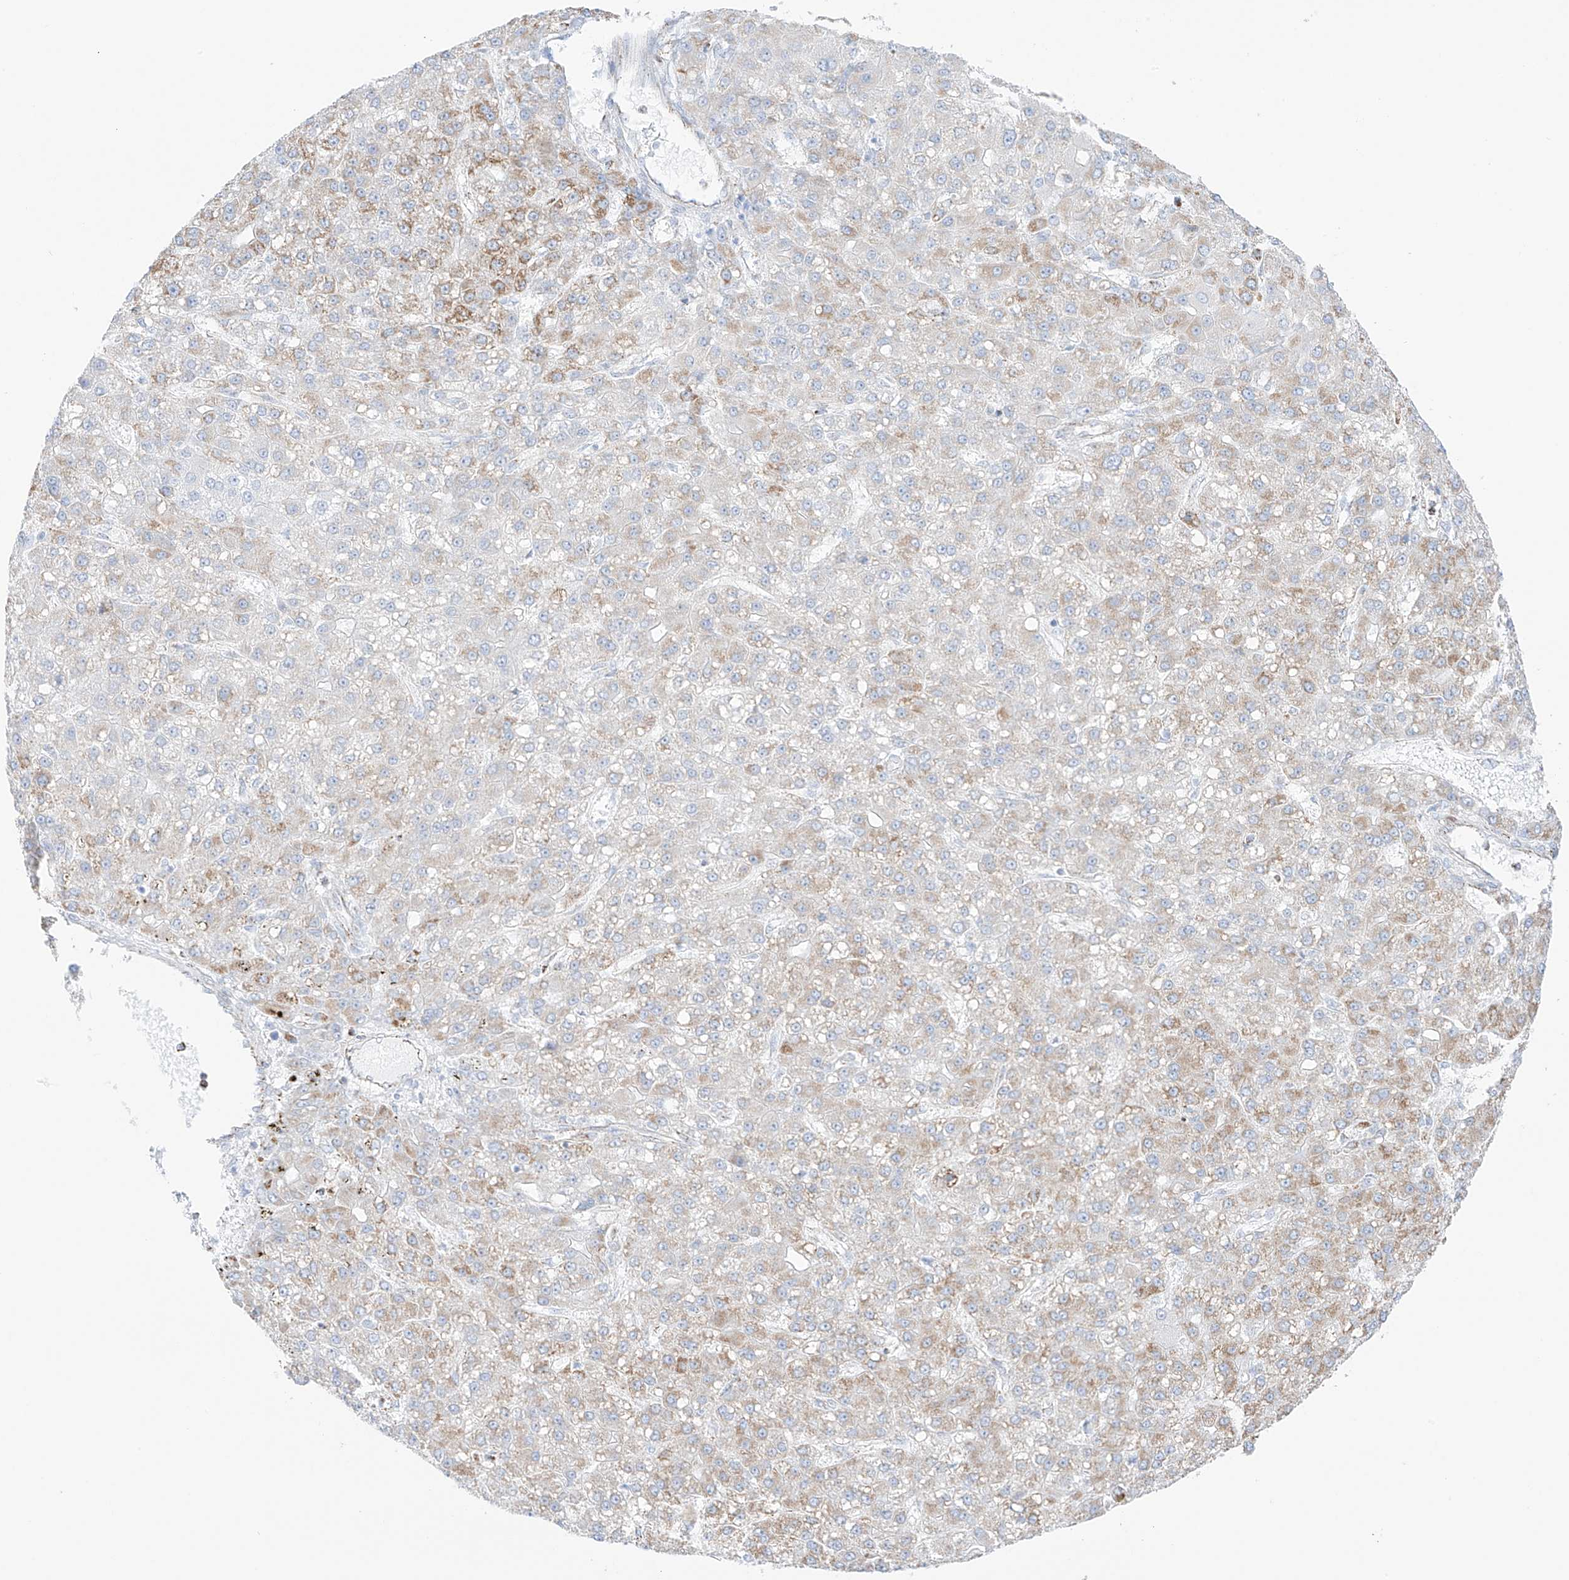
{"staining": {"intensity": "weak", "quantity": "25%-75%", "location": "cytoplasmic/membranous"}, "tissue": "liver cancer", "cell_type": "Tumor cells", "image_type": "cancer", "snomed": [{"axis": "morphology", "description": "Carcinoma, Hepatocellular, NOS"}, {"axis": "topography", "description": "Liver"}], "caption": "Weak cytoplasmic/membranous protein staining is present in about 25%-75% of tumor cells in liver hepatocellular carcinoma.", "gene": "XKR3", "patient": {"sex": "male", "age": 67}}